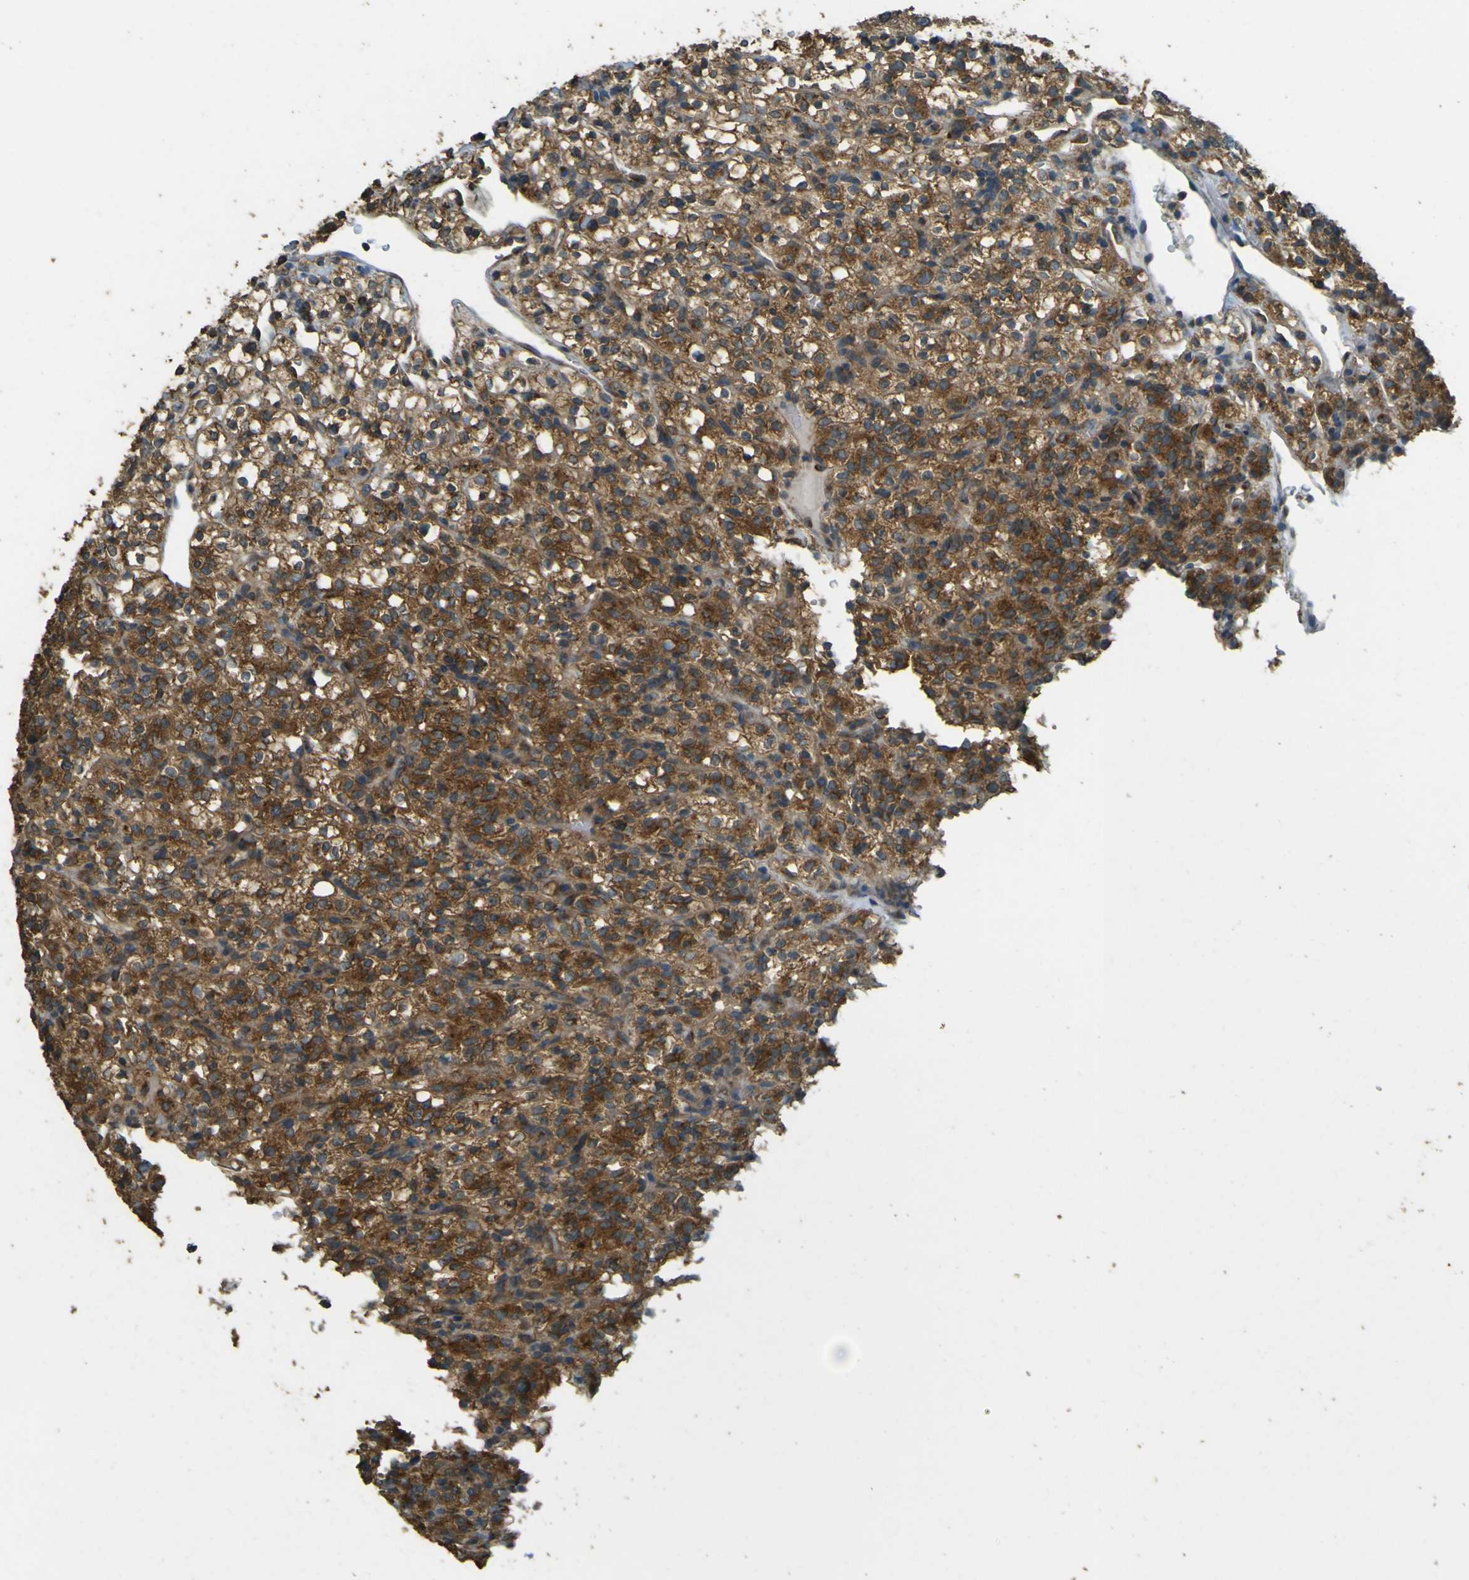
{"staining": {"intensity": "strong", "quantity": ">75%", "location": "cytoplasmic/membranous"}, "tissue": "renal cancer", "cell_type": "Tumor cells", "image_type": "cancer", "snomed": [{"axis": "morphology", "description": "Normal tissue, NOS"}, {"axis": "morphology", "description": "Adenocarcinoma, NOS"}, {"axis": "topography", "description": "Kidney"}], "caption": "Protein expression by immunohistochemistry (IHC) displays strong cytoplasmic/membranous staining in approximately >75% of tumor cells in renal adenocarcinoma.", "gene": "GOLGA1", "patient": {"sex": "female", "age": 72}}